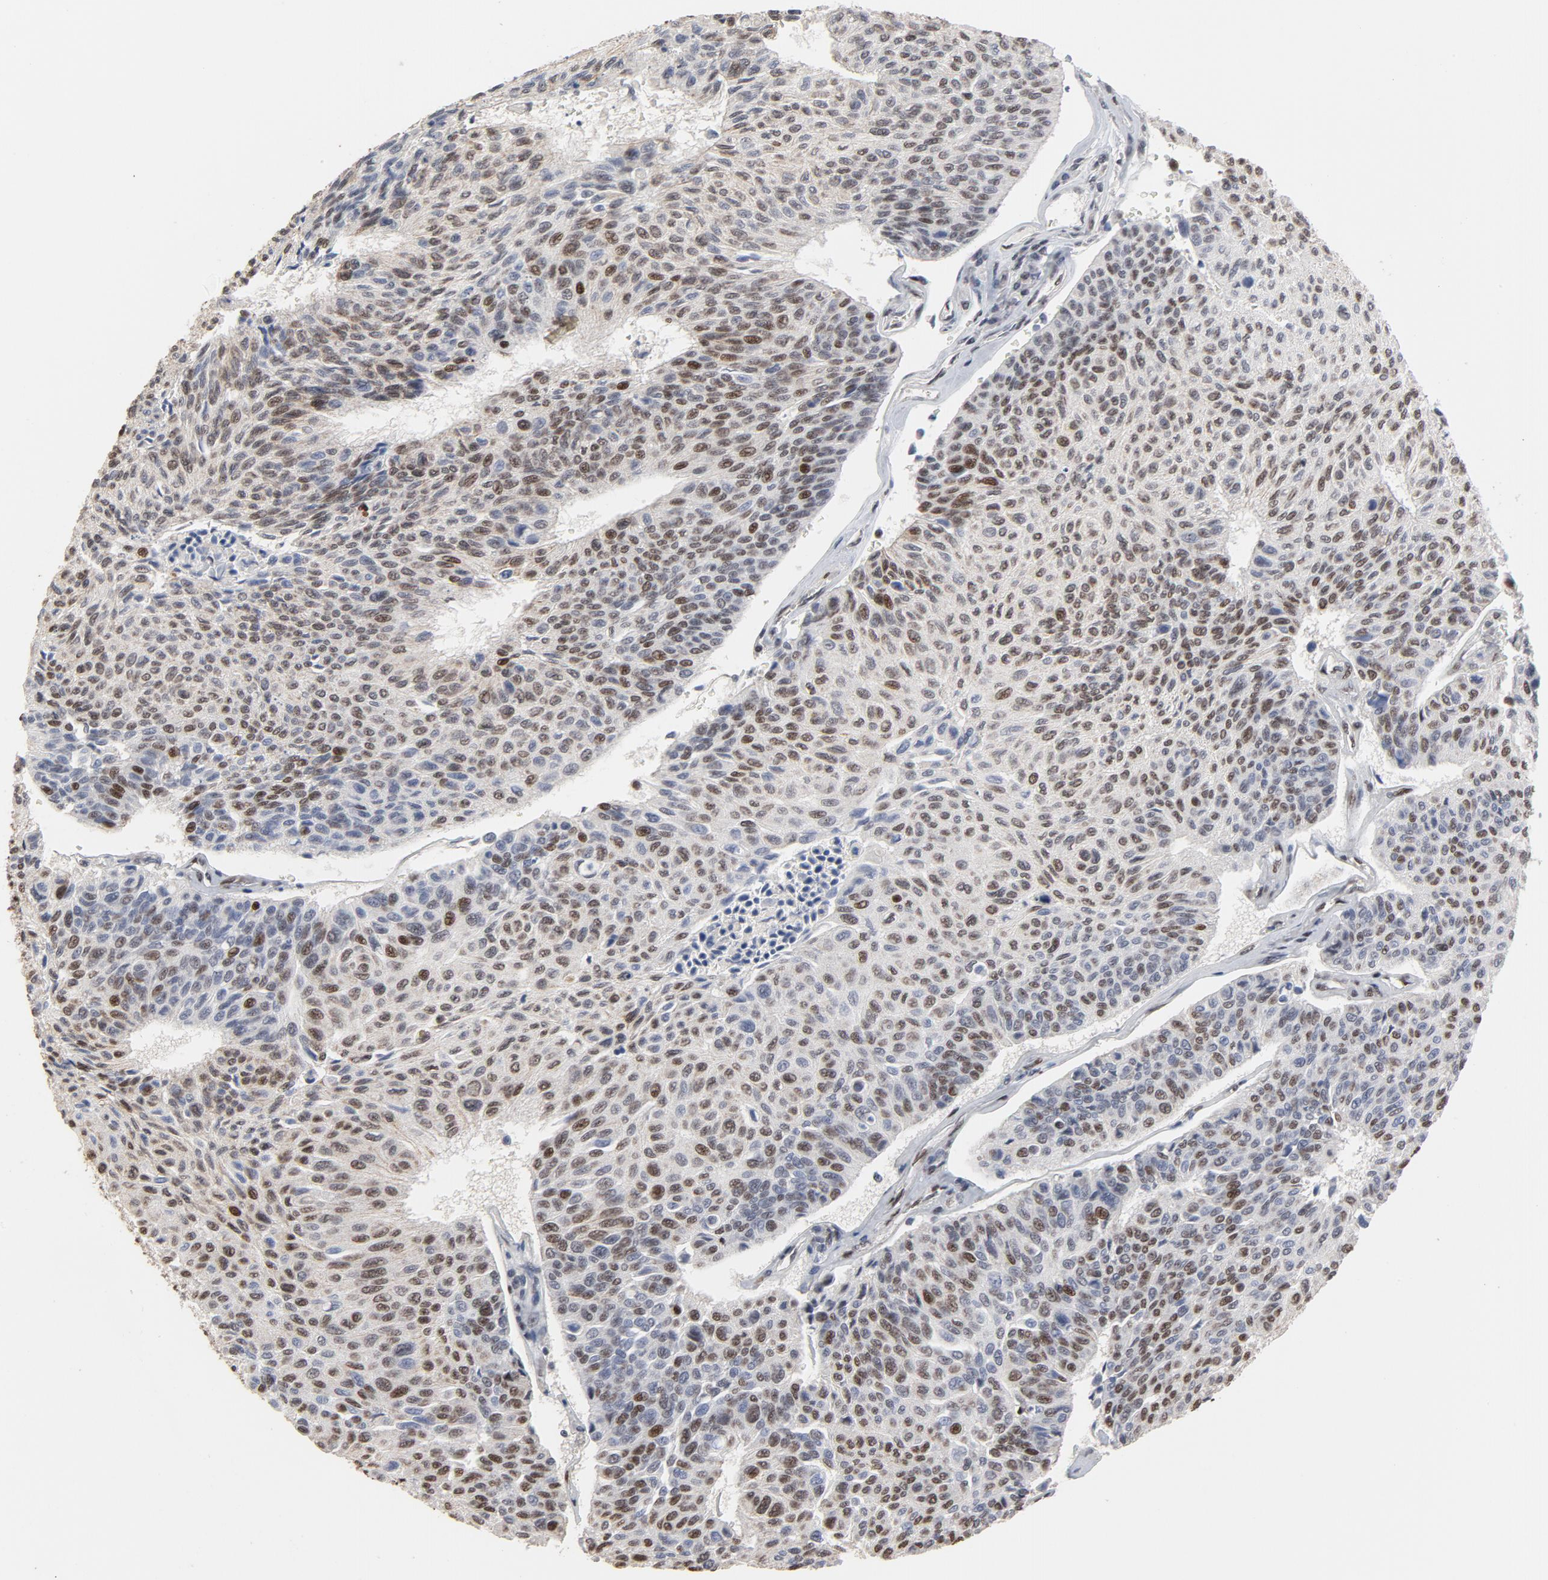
{"staining": {"intensity": "moderate", "quantity": "25%-75%", "location": "nuclear"}, "tissue": "urothelial cancer", "cell_type": "Tumor cells", "image_type": "cancer", "snomed": [{"axis": "morphology", "description": "Urothelial carcinoma, High grade"}, {"axis": "topography", "description": "Urinary bladder"}], "caption": "Immunohistochemical staining of human high-grade urothelial carcinoma exhibits medium levels of moderate nuclear positivity in about 25%-75% of tumor cells. (DAB IHC, brown staining for protein, blue staining for nuclei).", "gene": "TP53RK", "patient": {"sex": "male", "age": 66}}